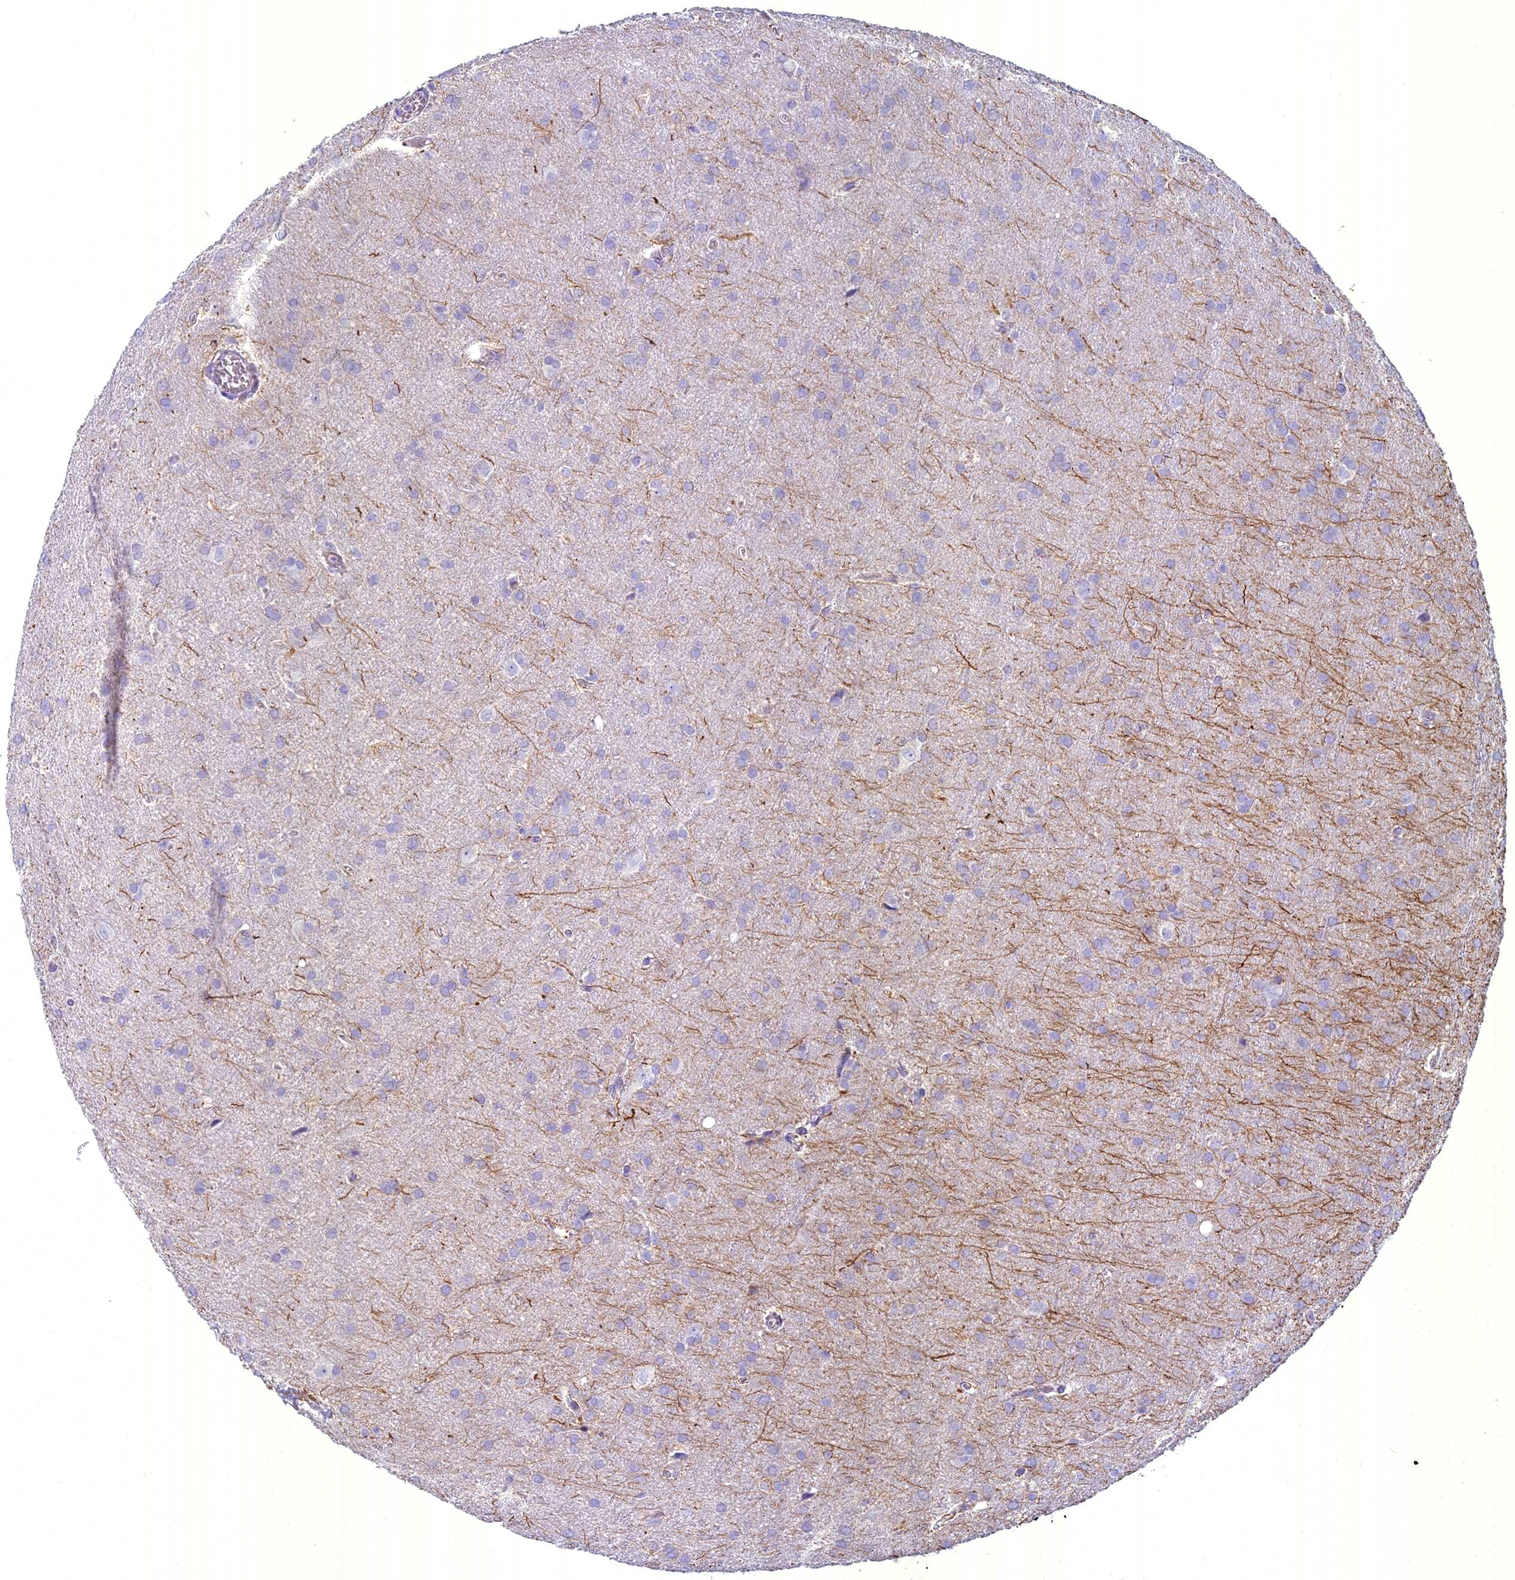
{"staining": {"intensity": "negative", "quantity": "none", "location": "none"}, "tissue": "glioma", "cell_type": "Tumor cells", "image_type": "cancer", "snomed": [{"axis": "morphology", "description": "Glioma, malignant, Low grade"}, {"axis": "topography", "description": "Brain"}], "caption": "Image shows no significant protein staining in tumor cells of low-grade glioma (malignant).", "gene": "UNC80", "patient": {"sex": "female", "age": 32}}